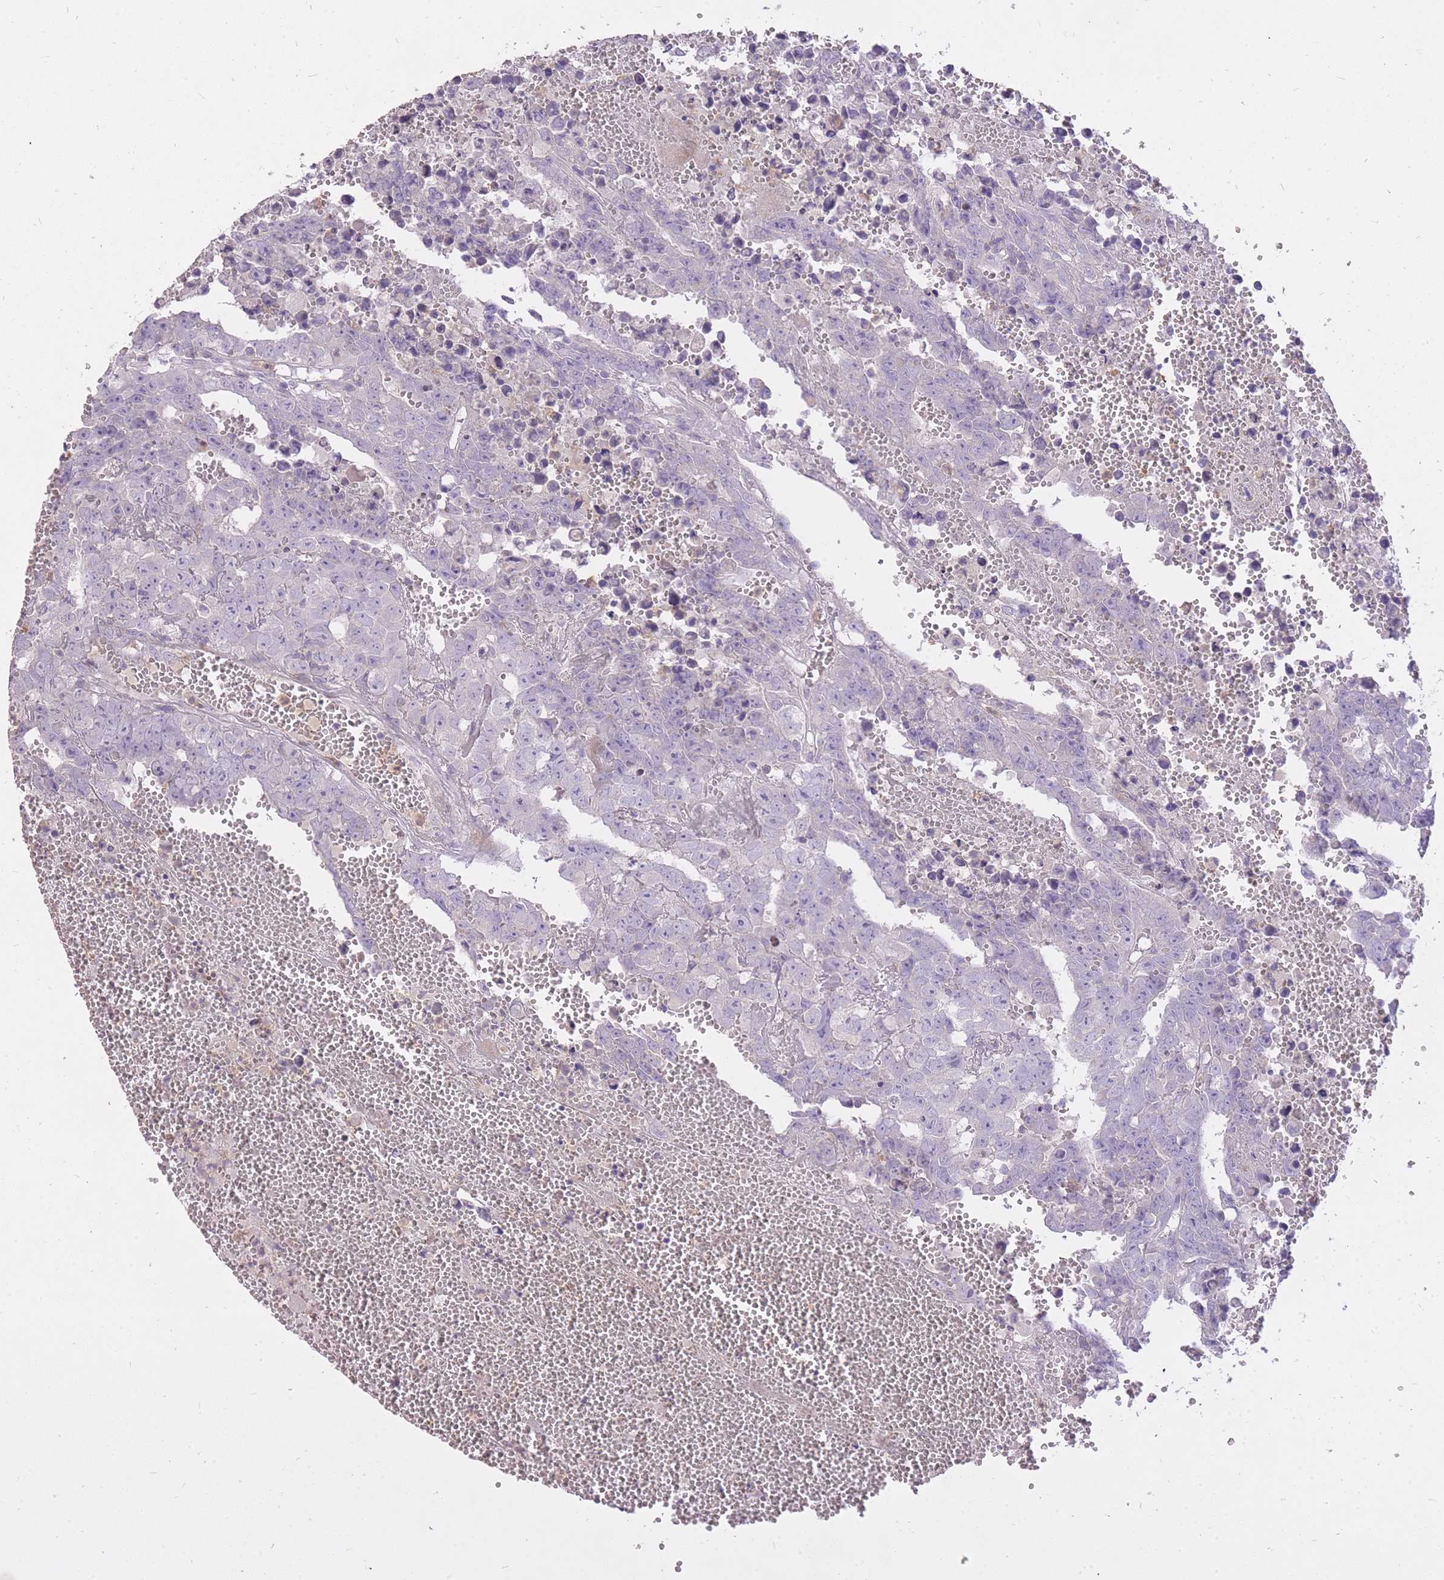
{"staining": {"intensity": "negative", "quantity": "none", "location": "none"}, "tissue": "testis cancer", "cell_type": "Tumor cells", "image_type": "cancer", "snomed": [{"axis": "morphology", "description": "Carcinoma, Embryonal, NOS"}, {"axis": "topography", "description": "Testis"}], "caption": "DAB immunohistochemical staining of embryonal carcinoma (testis) shows no significant positivity in tumor cells.", "gene": "FRG2C", "patient": {"sex": "male", "age": 25}}